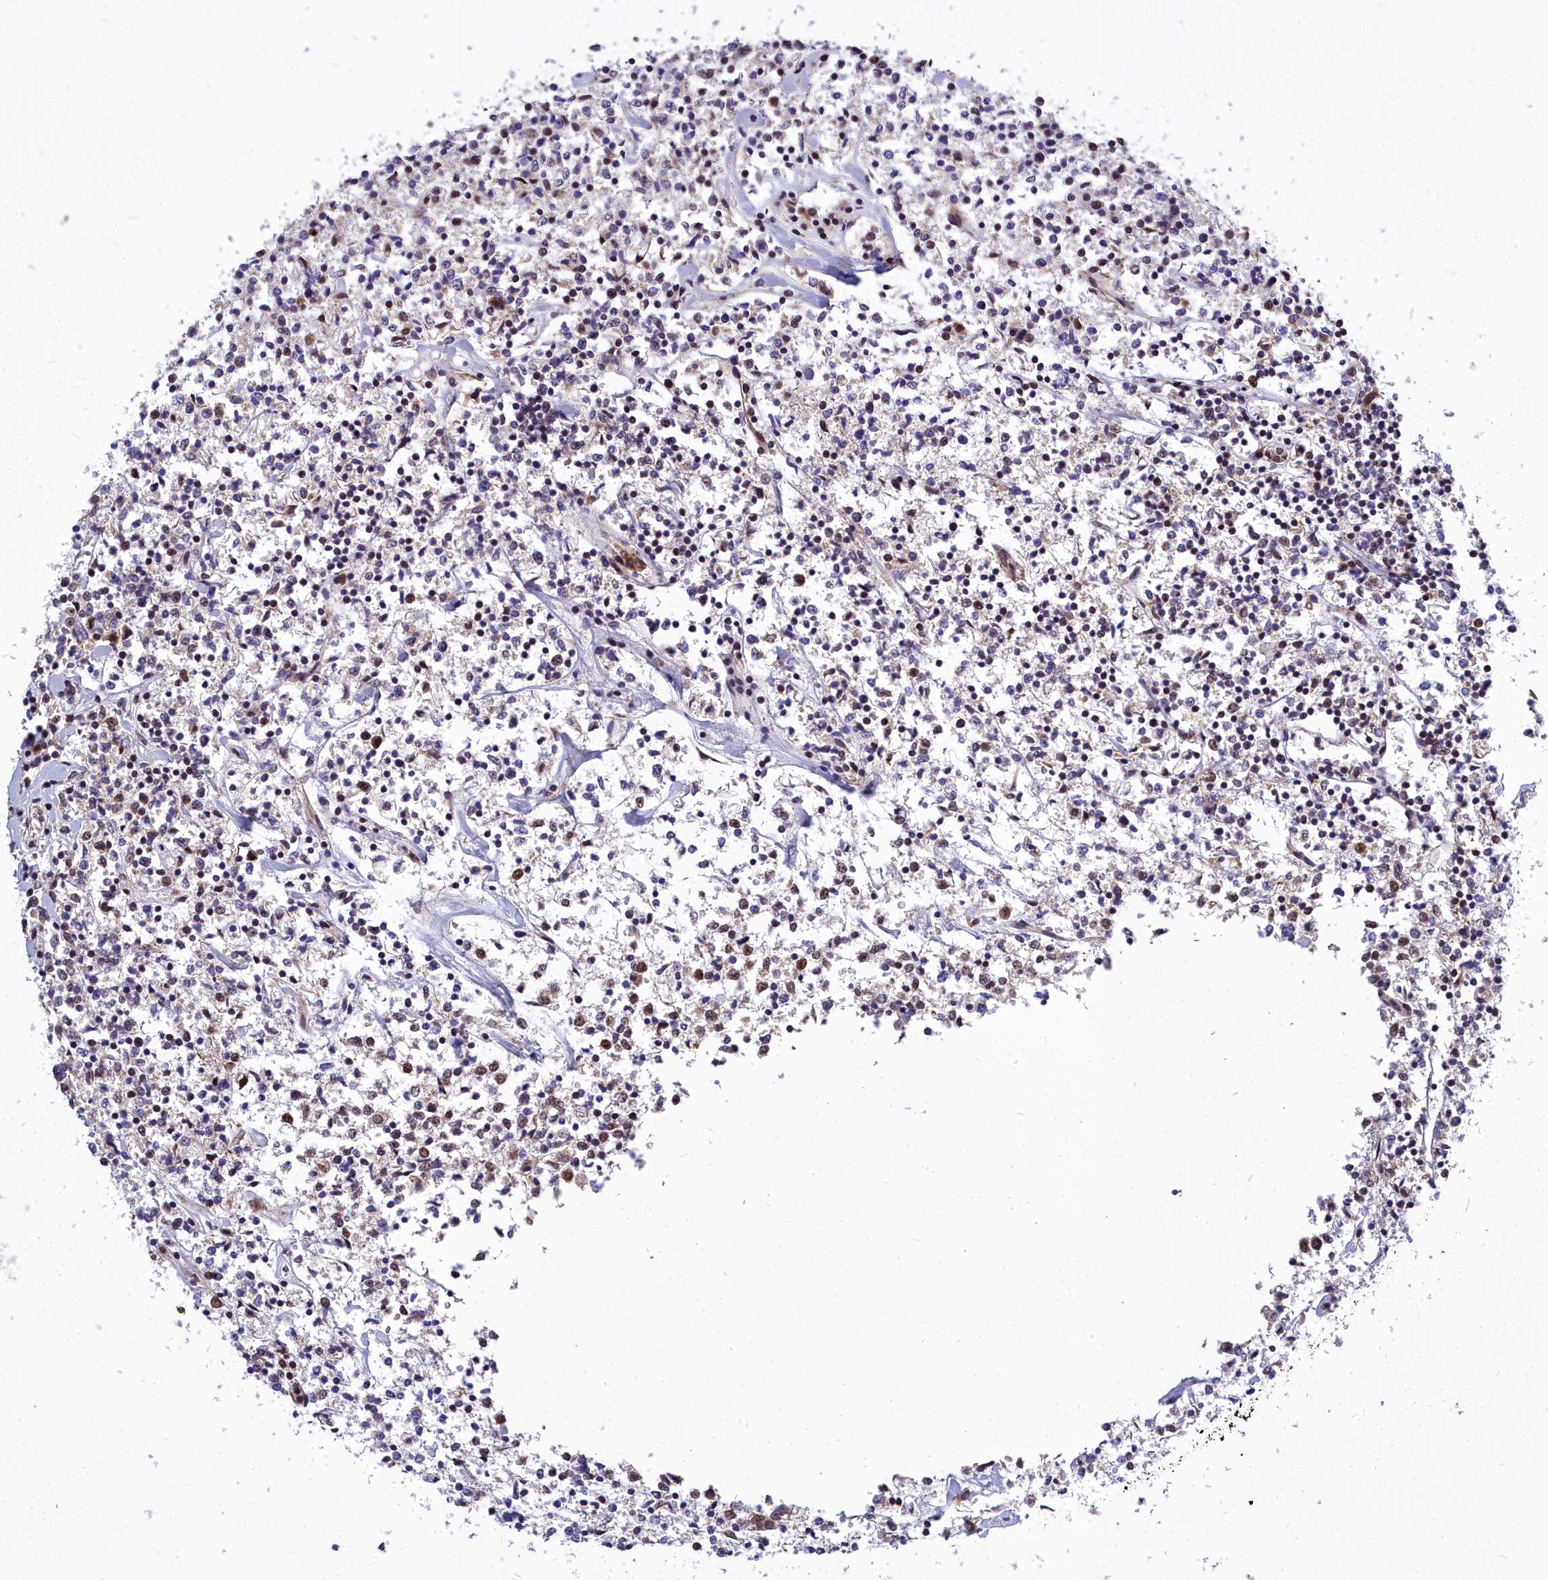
{"staining": {"intensity": "moderate", "quantity": "<25%", "location": "nuclear"}, "tissue": "lymphoma", "cell_type": "Tumor cells", "image_type": "cancer", "snomed": [{"axis": "morphology", "description": "Malignant lymphoma, non-Hodgkin's type, Low grade"}, {"axis": "topography", "description": "Small intestine"}], "caption": "An immunohistochemistry photomicrograph of tumor tissue is shown. Protein staining in brown labels moderate nuclear positivity in low-grade malignant lymphoma, non-Hodgkin's type within tumor cells.", "gene": "ABCB8", "patient": {"sex": "female", "age": 59}}